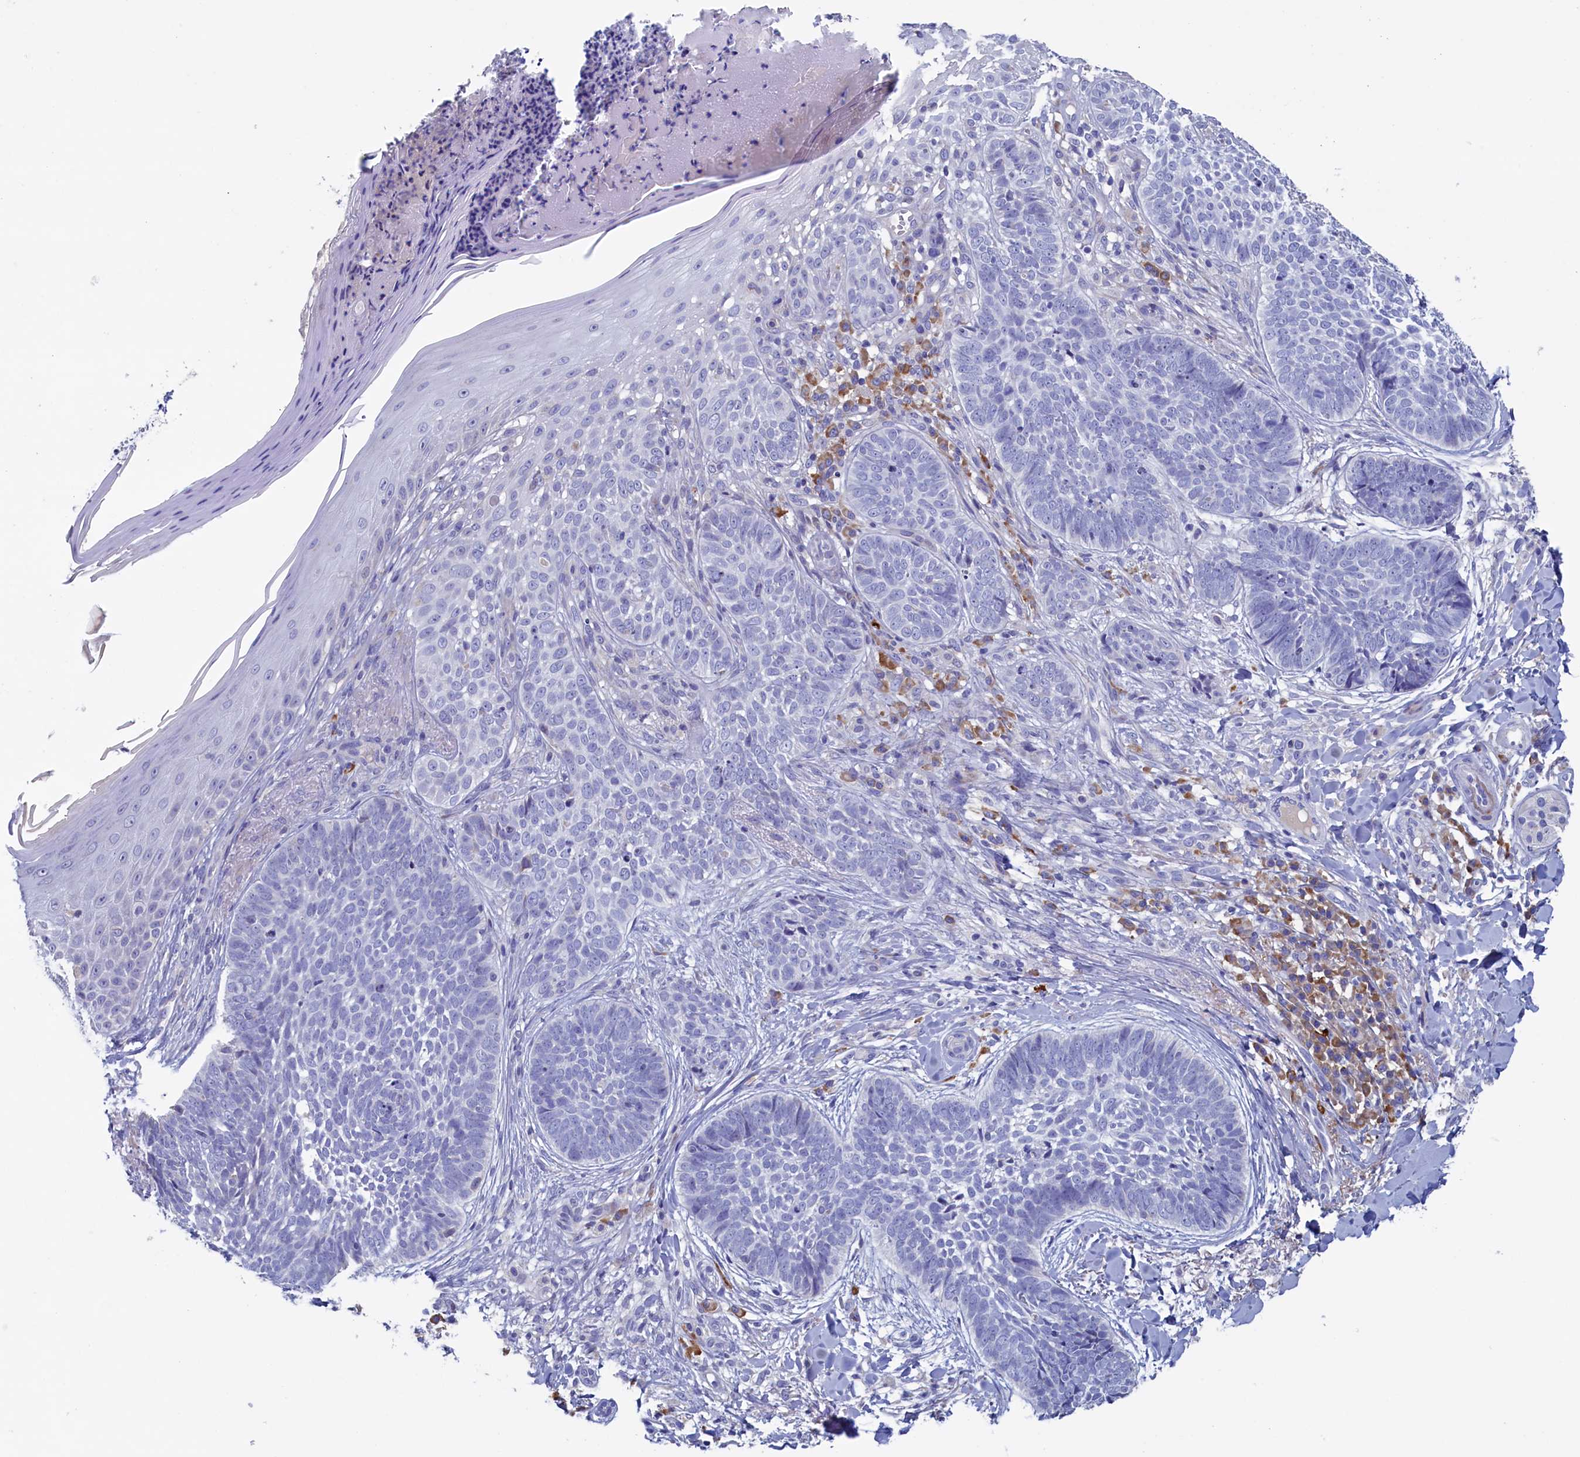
{"staining": {"intensity": "negative", "quantity": "none", "location": "none"}, "tissue": "skin cancer", "cell_type": "Tumor cells", "image_type": "cancer", "snomed": [{"axis": "morphology", "description": "Basal cell carcinoma"}, {"axis": "topography", "description": "Skin"}], "caption": "There is no significant staining in tumor cells of skin basal cell carcinoma.", "gene": "CBLIF", "patient": {"sex": "female", "age": 61}}